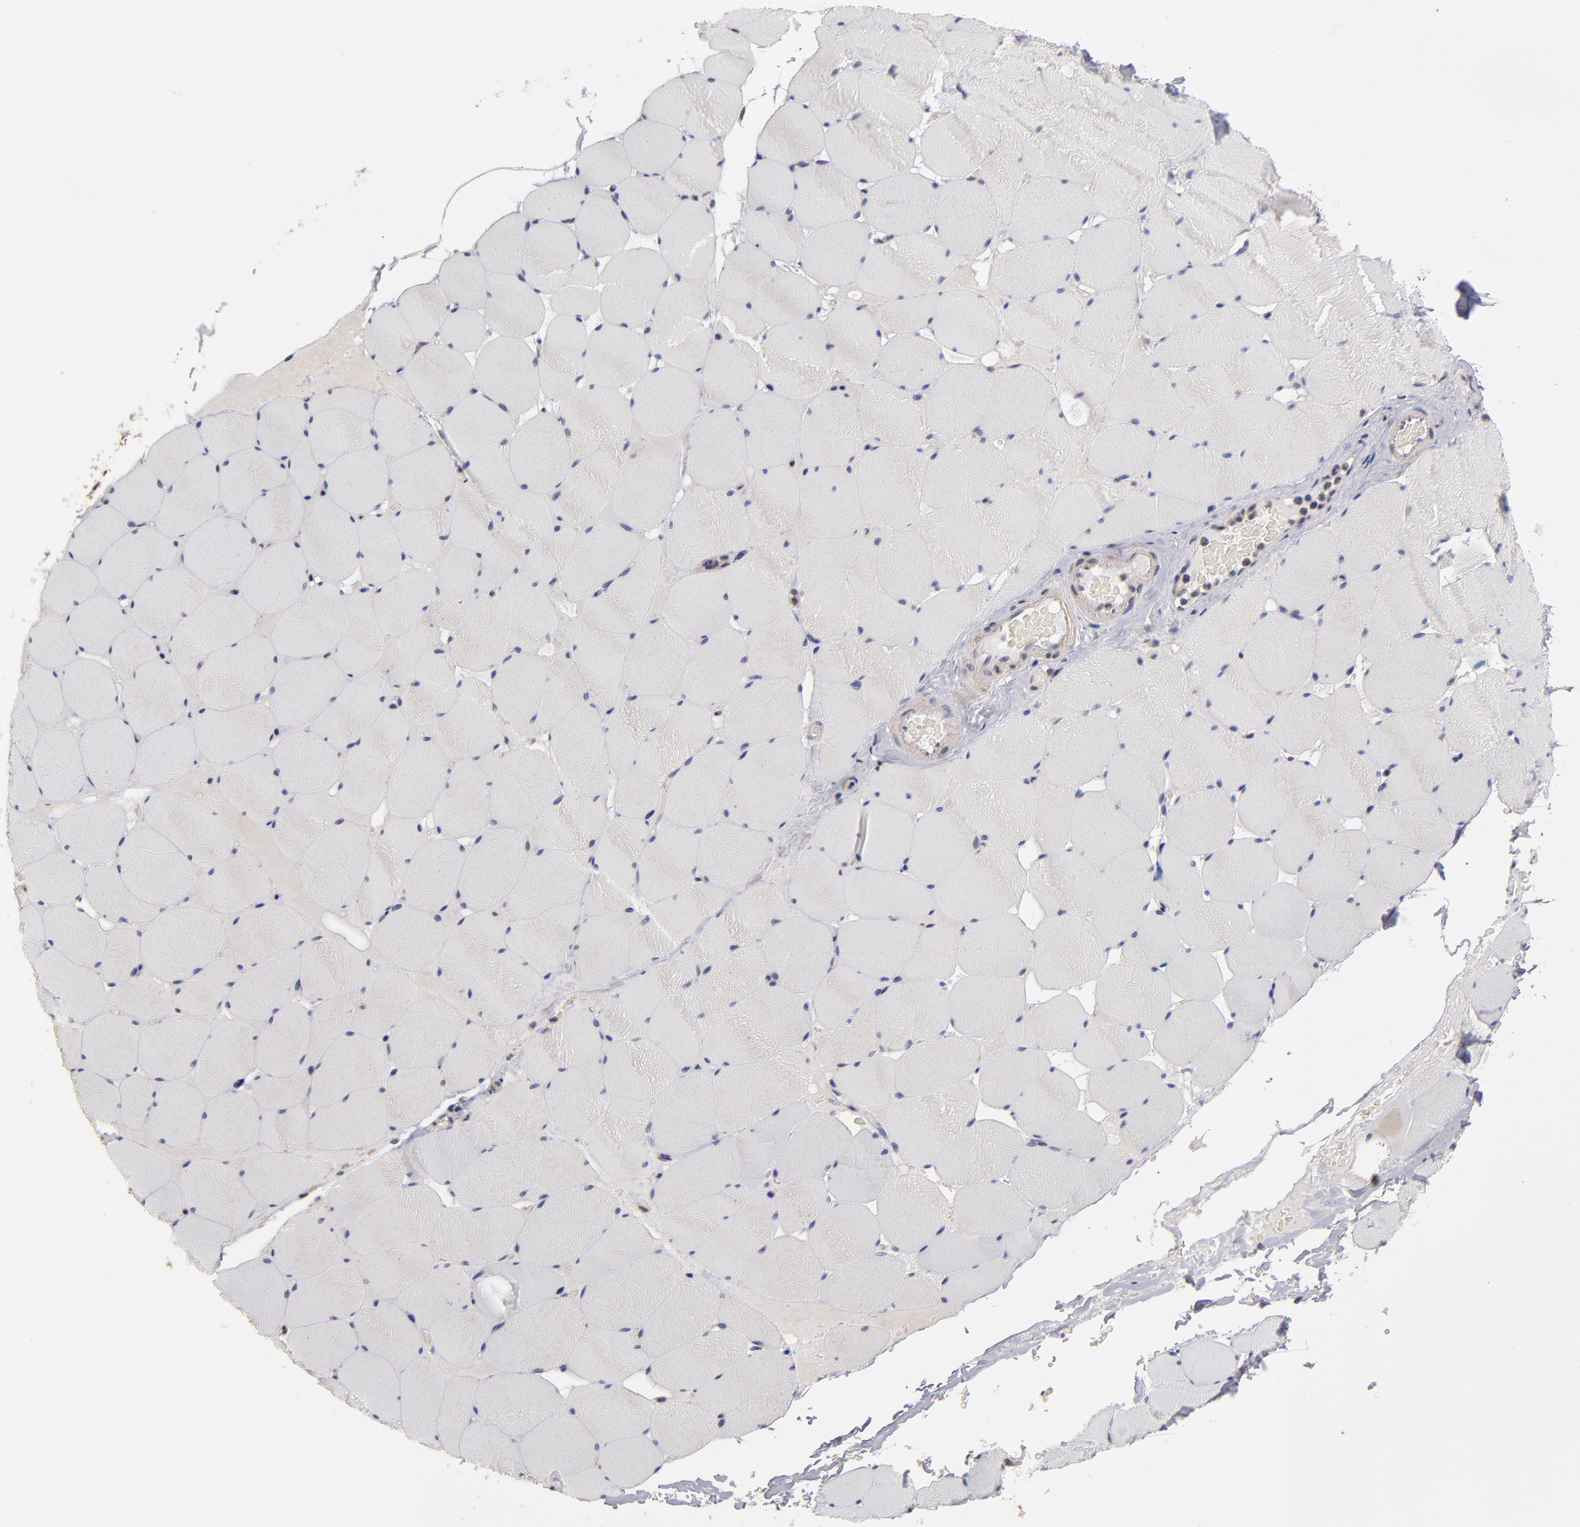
{"staining": {"intensity": "negative", "quantity": "none", "location": "none"}, "tissue": "skeletal muscle", "cell_type": "Myocytes", "image_type": "normal", "snomed": [{"axis": "morphology", "description": "Normal tissue, NOS"}, {"axis": "topography", "description": "Skeletal muscle"}], "caption": "This micrograph is of benign skeletal muscle stained with immunohistochemistry (IHC) to label a protein in brown with the nuclei are counter-stained blue. There is no expression in myocytes.", "gene": "PSMD10", "patient": {"sex": "male", "age": 62}}